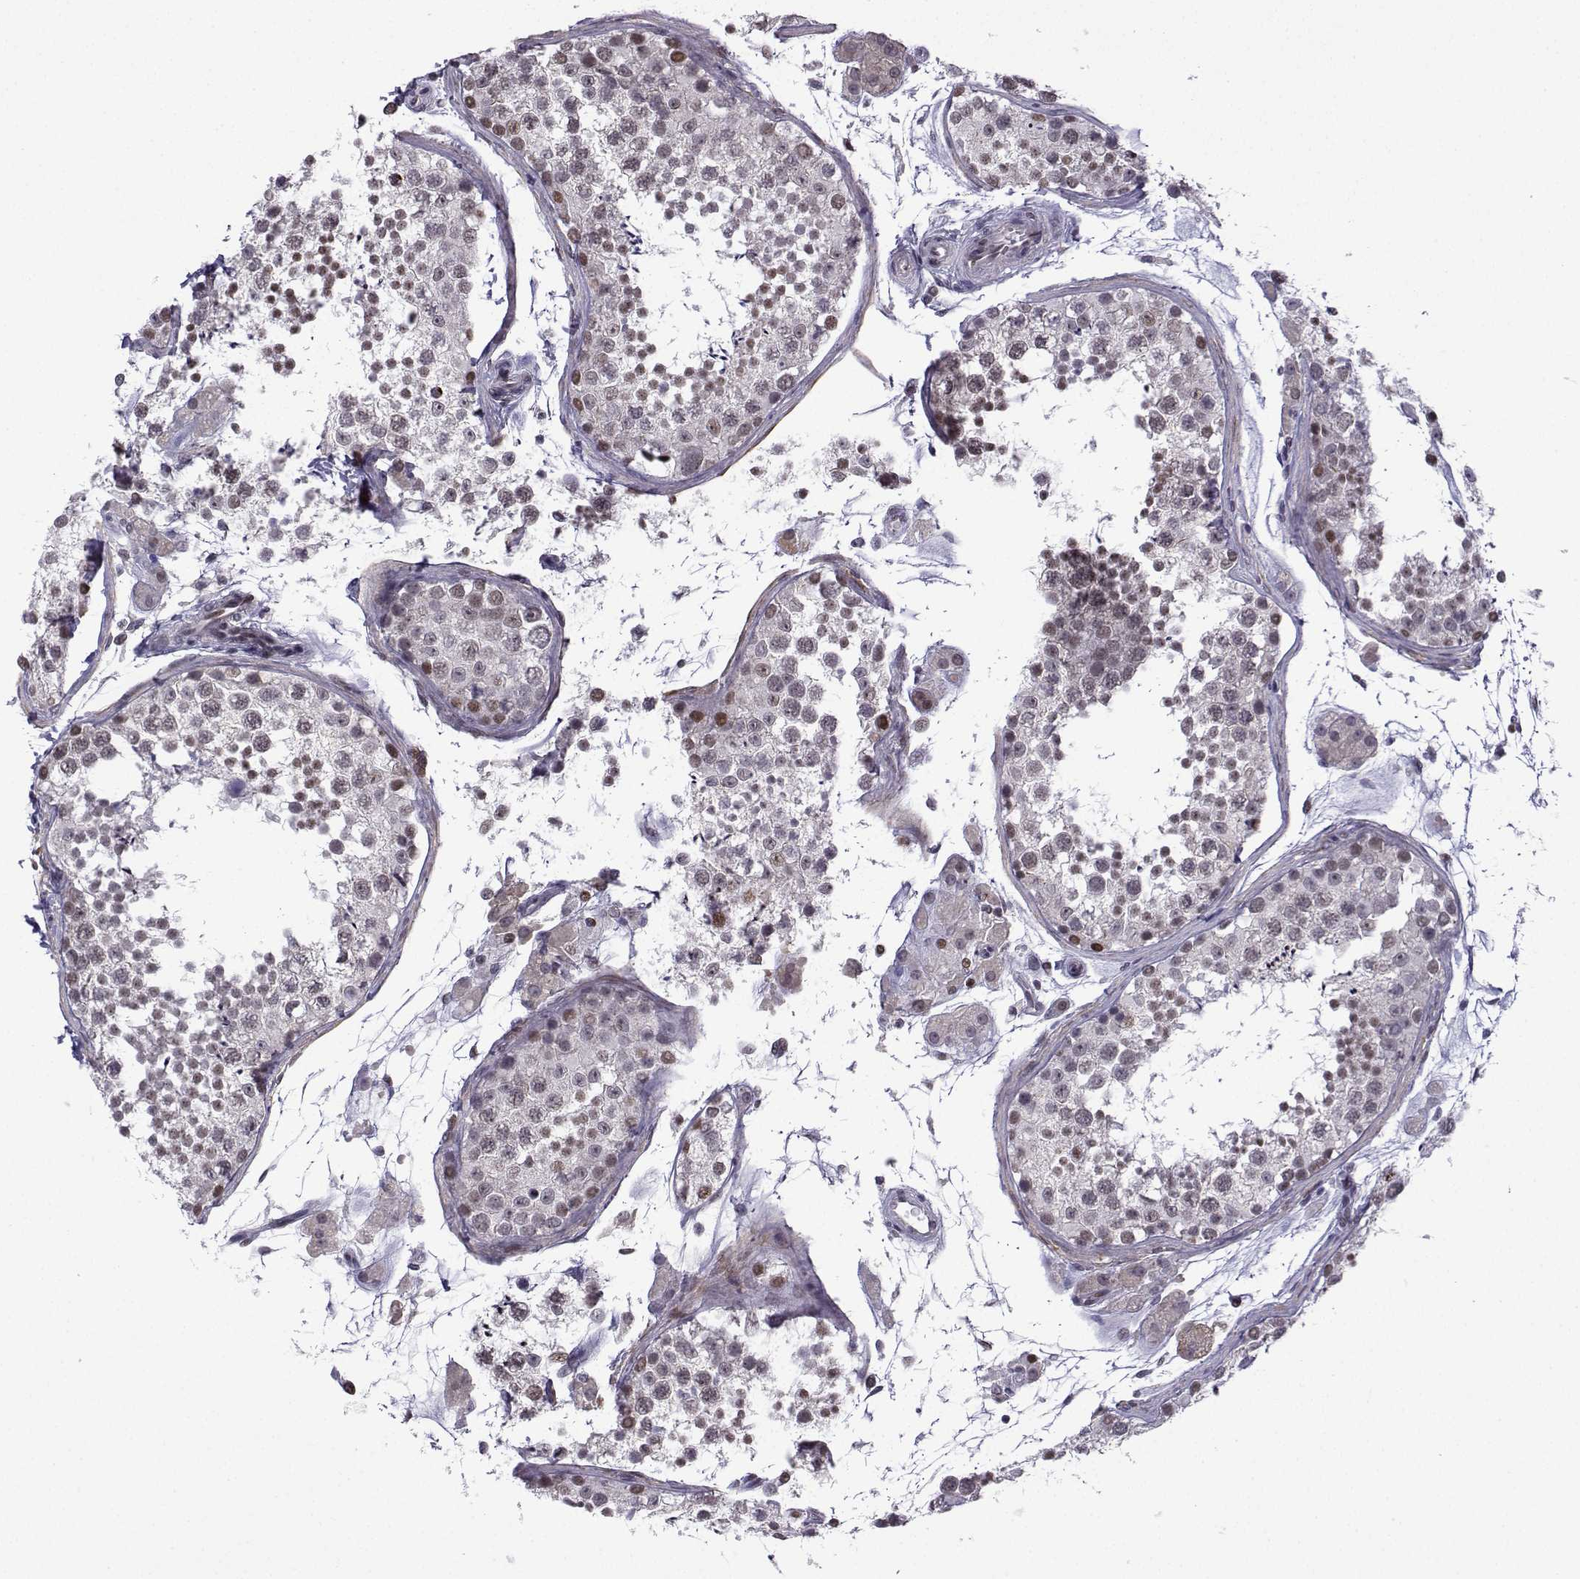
{"staining": {"intensity": "moderate", "quantity": "<25%", "location": "nuclear"}, "tissue": "testis", "cell_type": "Cells in seminiferous ducts", "image_type": "normal", "snomed": [{"axis": "morphology", "description": "Normal tissue, NOS"}, {"axis": "topography", "description": "Testis"}], "caption": "This histopathology image exhibits immunohistochemistry (IHC) staining of unremarkable testis, with low moderate nuclear positivity in about <25% of cells in seminiferous ducts.", "gene": "FGF3", "patient": {"sex": "male", "age": 41}}